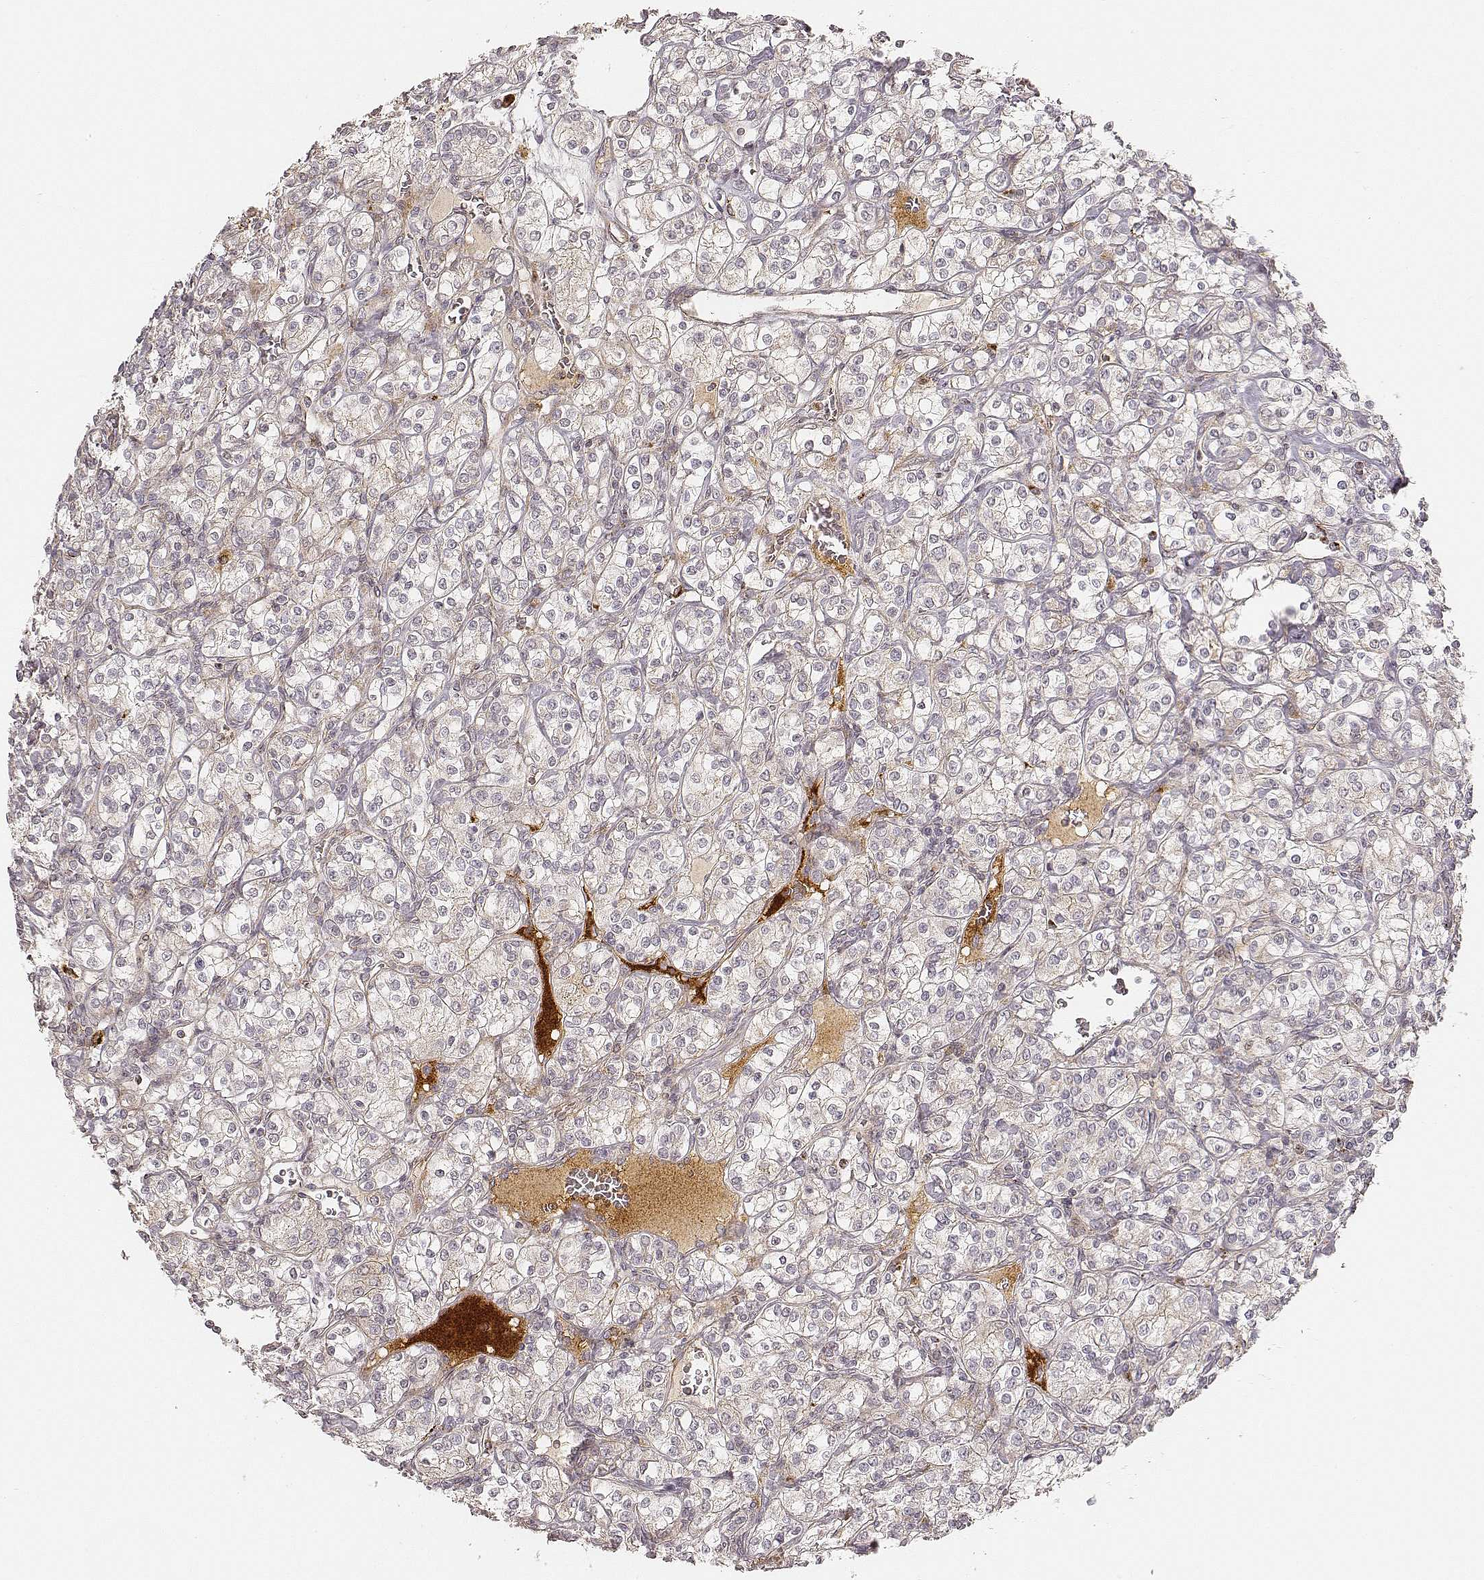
{"staining": {"intensity": "negative", "quantity": "none", "location": "none"}, "tissue": "renal cancer", "cell_type": "Tumor cells", "image_type": "cancer", "snomed": [{"axis": "morphology", "description": "Adenocarcinoma, NOS"}, {"axis": "topography", "description": "Kidney"}], "caption": "Image shows no protein expression in tumor cells of renal cancer (adenocarcinoma) tissue.", "gene": "GORASP2", "patient": {"sex": "male", "age": 77}}